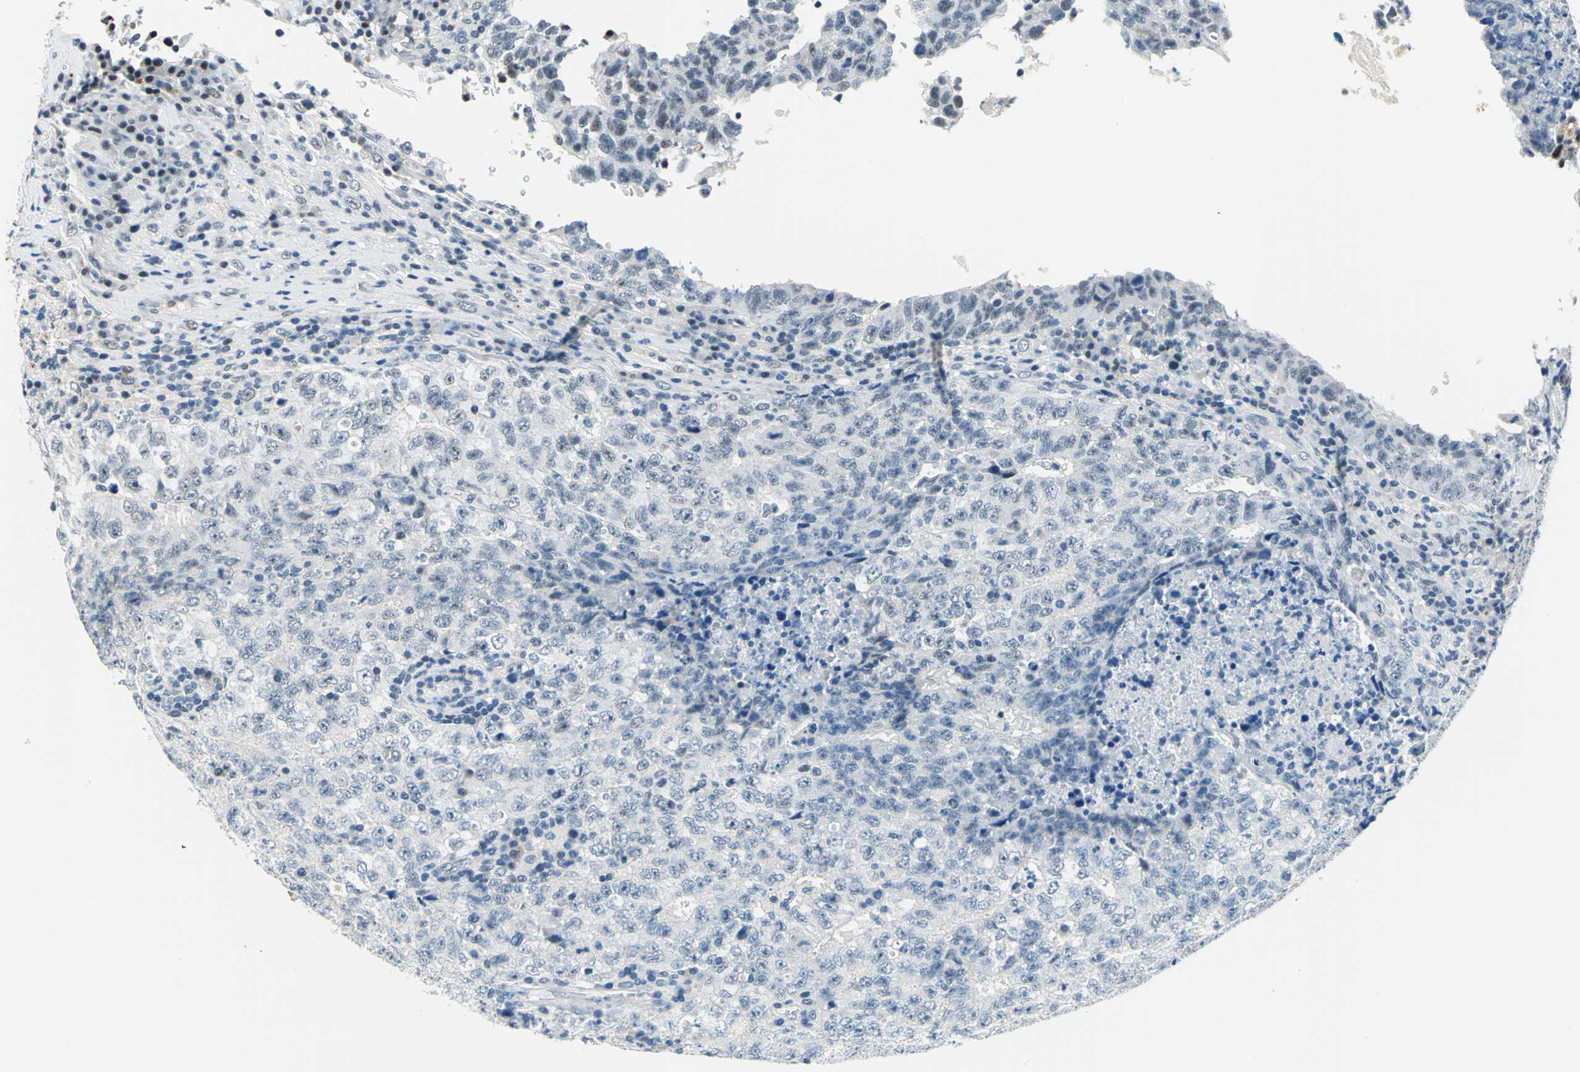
{"staining": {"intensity": "negative", "quantity": "none", "location": "none"}, "tissue": "testis cancer", "cell_type": "Tumor cells", "image_type": "cancer", "snomed": [{"axis": "morphology", "description": "Necrosis, NOS"}, {"axis": "morphology", "description": "Carcinoma, Embryonal, NOS"}, {"axis": "topography", "description": "Testis"}], "caption": "High power microscopy micrograph of an immunohistochemistry image of testis embryonal carcinoma, revealing no significant positivity in tumor cells. The staining is performed using DAB (3,3'-diaminobenzidine) brown chromogen with nuclei counter-stained in using hematoxylin.", "gene": "RAD17", "patient": {"sex": "male", "age": 19}}